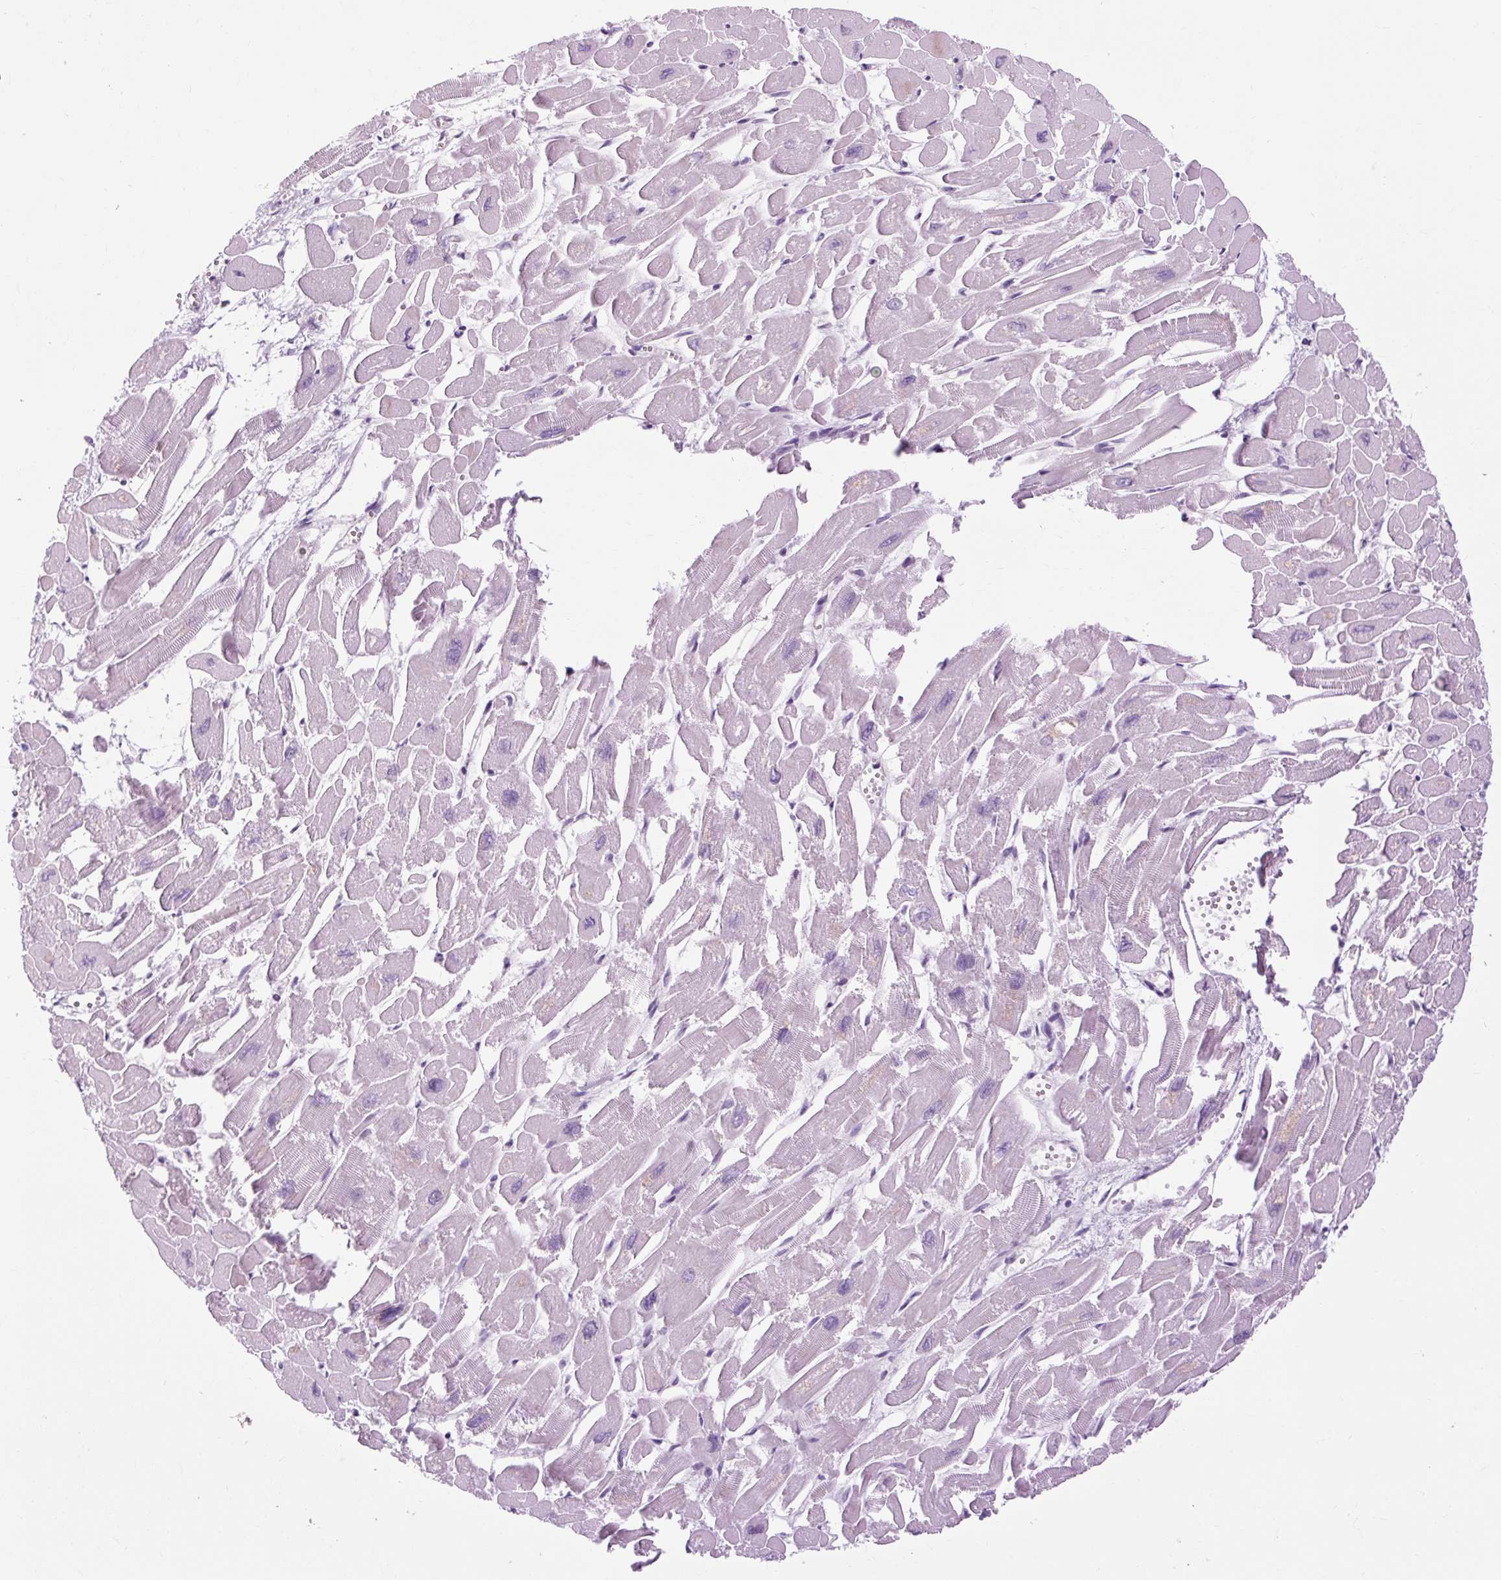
{"staining": {"intensity": "weak", "quantity": "<25%", "location": "cytoplasmic/membranous"}, "tissue": "heart muscle", "cell_type": "Cardiomyocytes", "image_type": "normal", "snomed": [{"axis": "morphology", "description": "Normal tissue, NOS"}, {"axis": "topography", "description": "Heart"}], "caption": "Immunohistochemistry micrograph of normal heart muscle stained for a protein (brown), which shows no expression in cardiomyocytes.", "gene": "OOEP", "patient": {"sex": "male", "age": 54}}